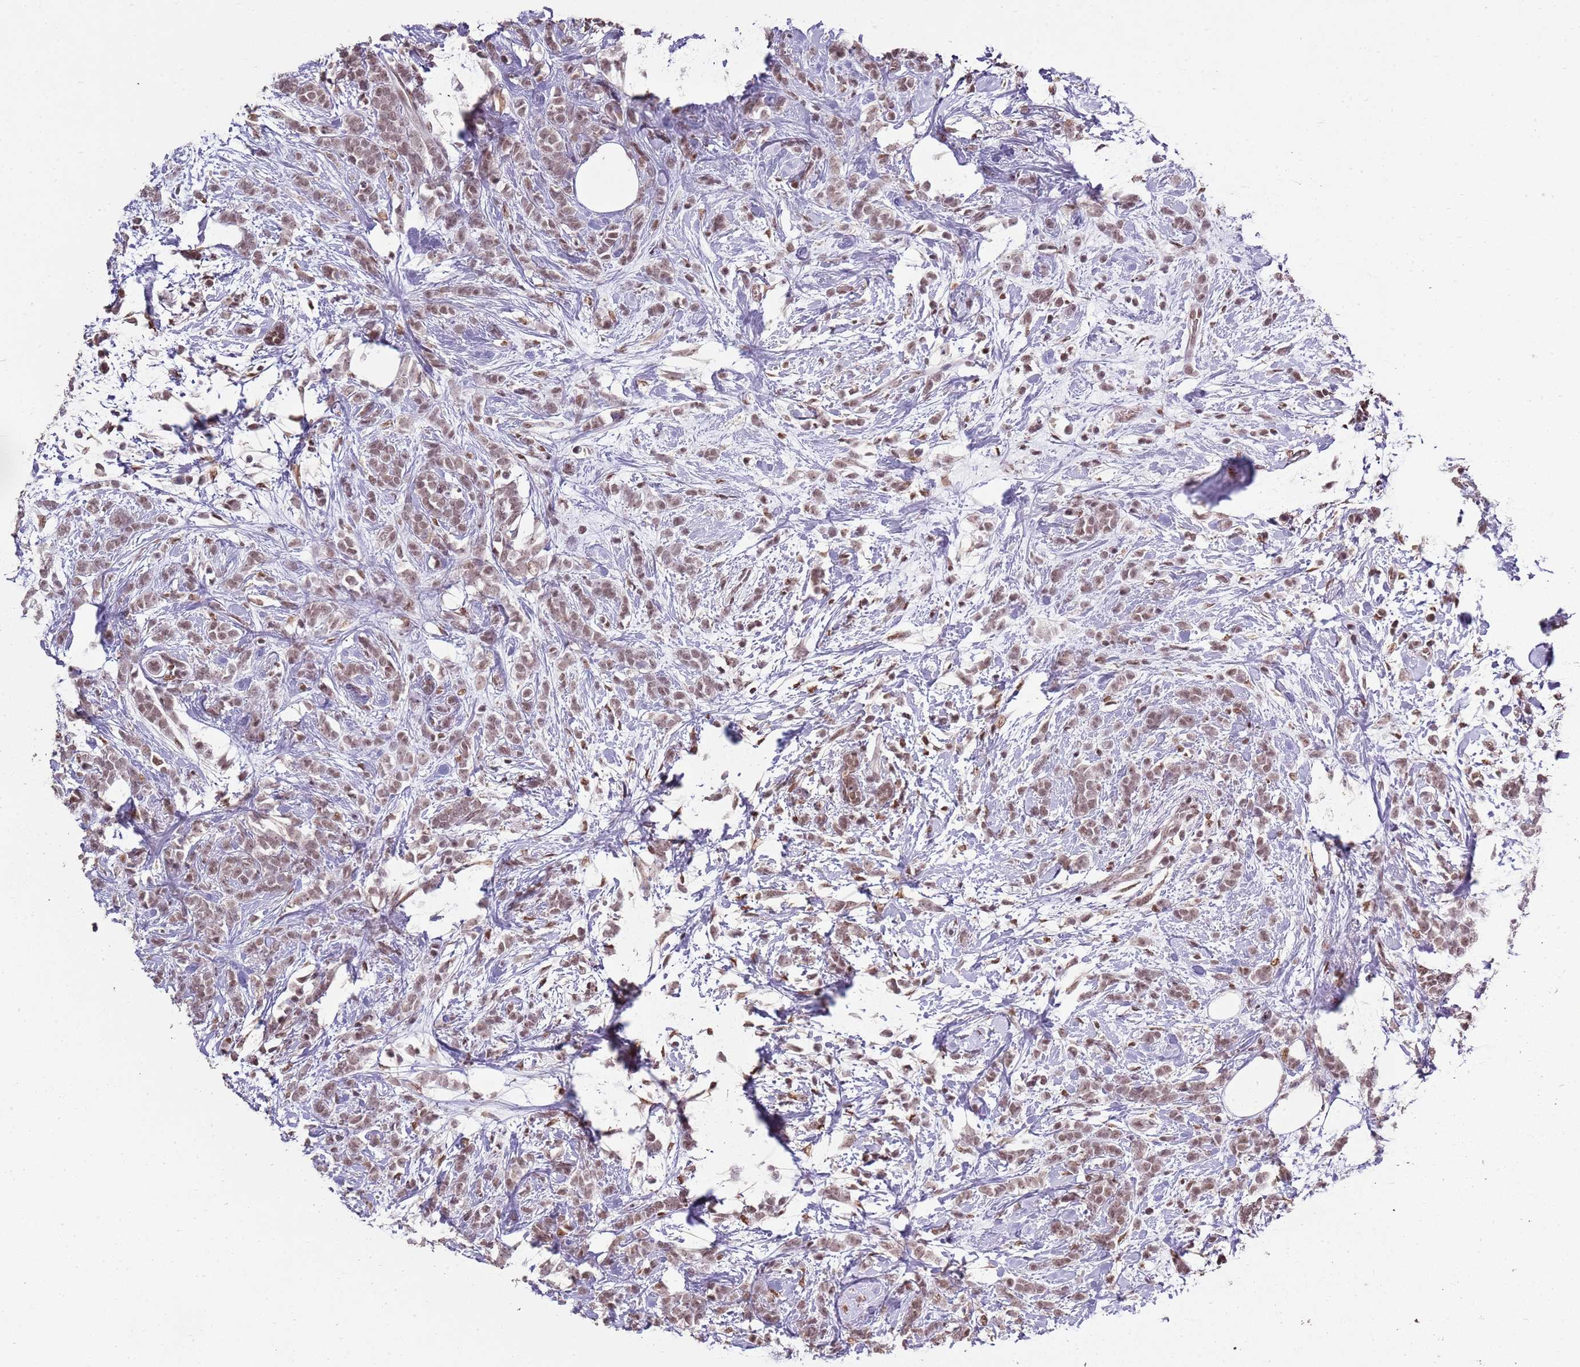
{"staining": {"intensity": "moderate", "quantity": ">75%", "location": "nuclear"}, "tissue": "breast cancer", "cell_type": "Tumor cells", "image_type": "cancer", "snomed": [{"axis": "morphology", "description": "Lobular carcinoma"}, {"axis": "topography", "description": "Breast"}], "caption": "About >75% of tumor cells in human breast lobular carcinoma display moderate nuclear protein expression as visualized by brown immunohistochemical staining.", "gene": "ARL14EP", "patient": {"sex": "female", "age": 58}}